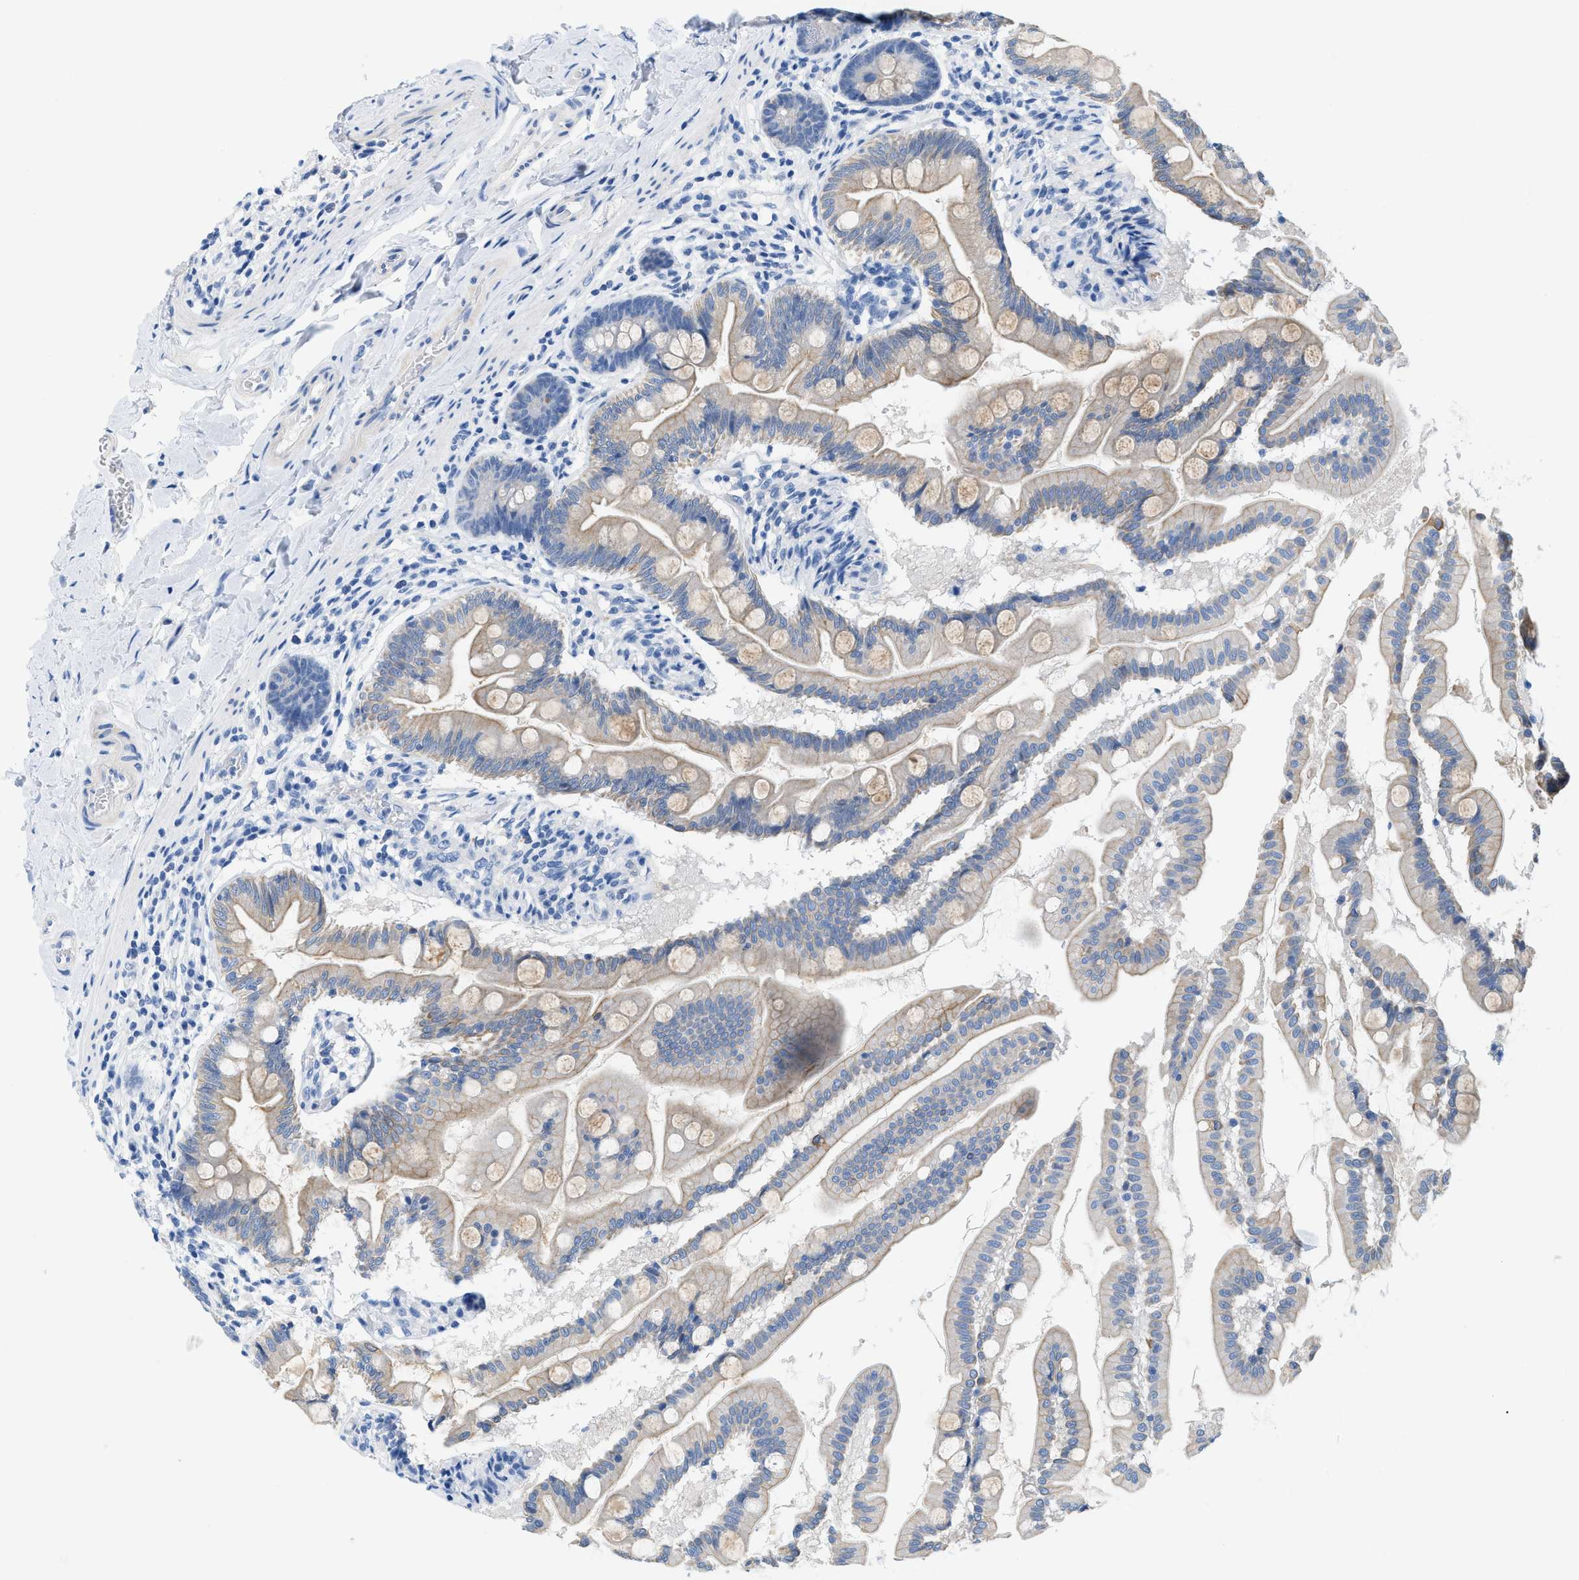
{"staining": {"intensity": "weak", "quantity": "25%-75%", "location": "cytoplasmic/membranous"}, "tissue": "small intestine", "cell_type": "Glandular cells", "image_type": "normal", "snomed": [{"axis": "morphology", "description": "Normal tissue, NOS"}, {"axis": "topography", "description": "Small intestine"}], "caption": "Glandular cells display weak cytoplasmic/membranous staining in about 25%-75% of cells in benign small intestine.", "gene": "BPGM", "patient": {"sex": "female", "age": 56}}